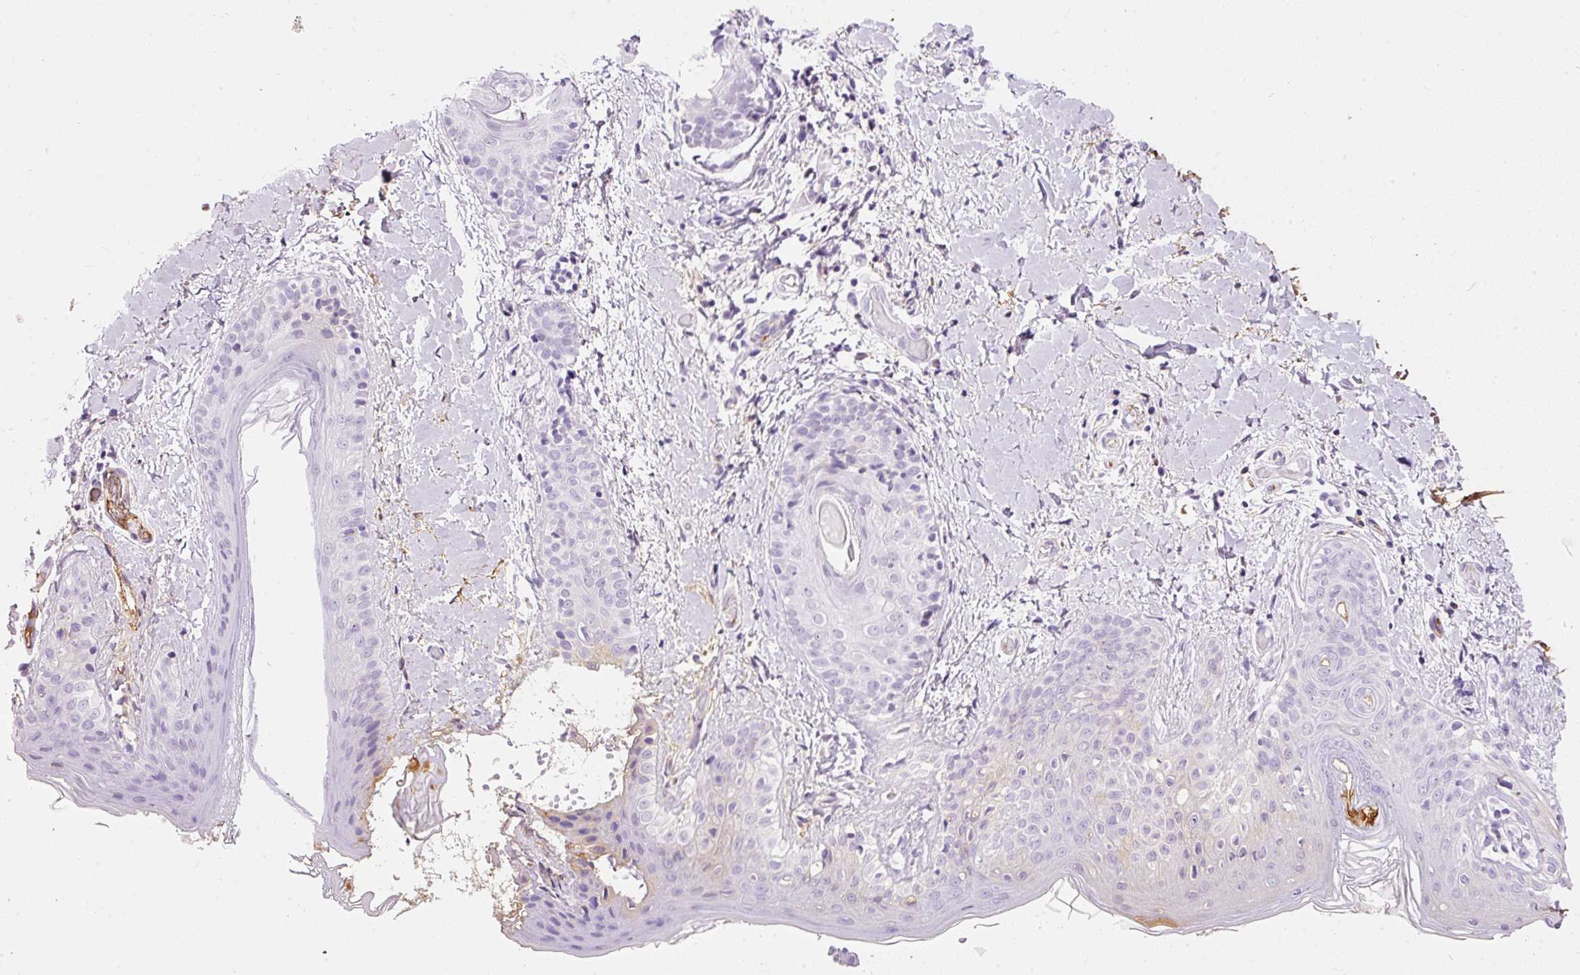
{"staining": {"intensity": "negative", "quantity": "none", "location": "none"}, "tissue": "skin", "cell_type": "Fibroblasts", "image_type": "normal", "snomed": [{"axis": "morphology", "description": "Normal tissue, NOS"}, {"axis": "topography", "description": "Skin"}], "caption": "A micrograph of human skin is negative for staining in fibroblasts. Brightfield microscopy of IHC stained with DAB (3,3'-diaminobenzidine) (brown) and hematoxylin (blue), captured at high magnification.", "gene": "PRPF38B", "patient": {"sex": "male", "age": 16}}